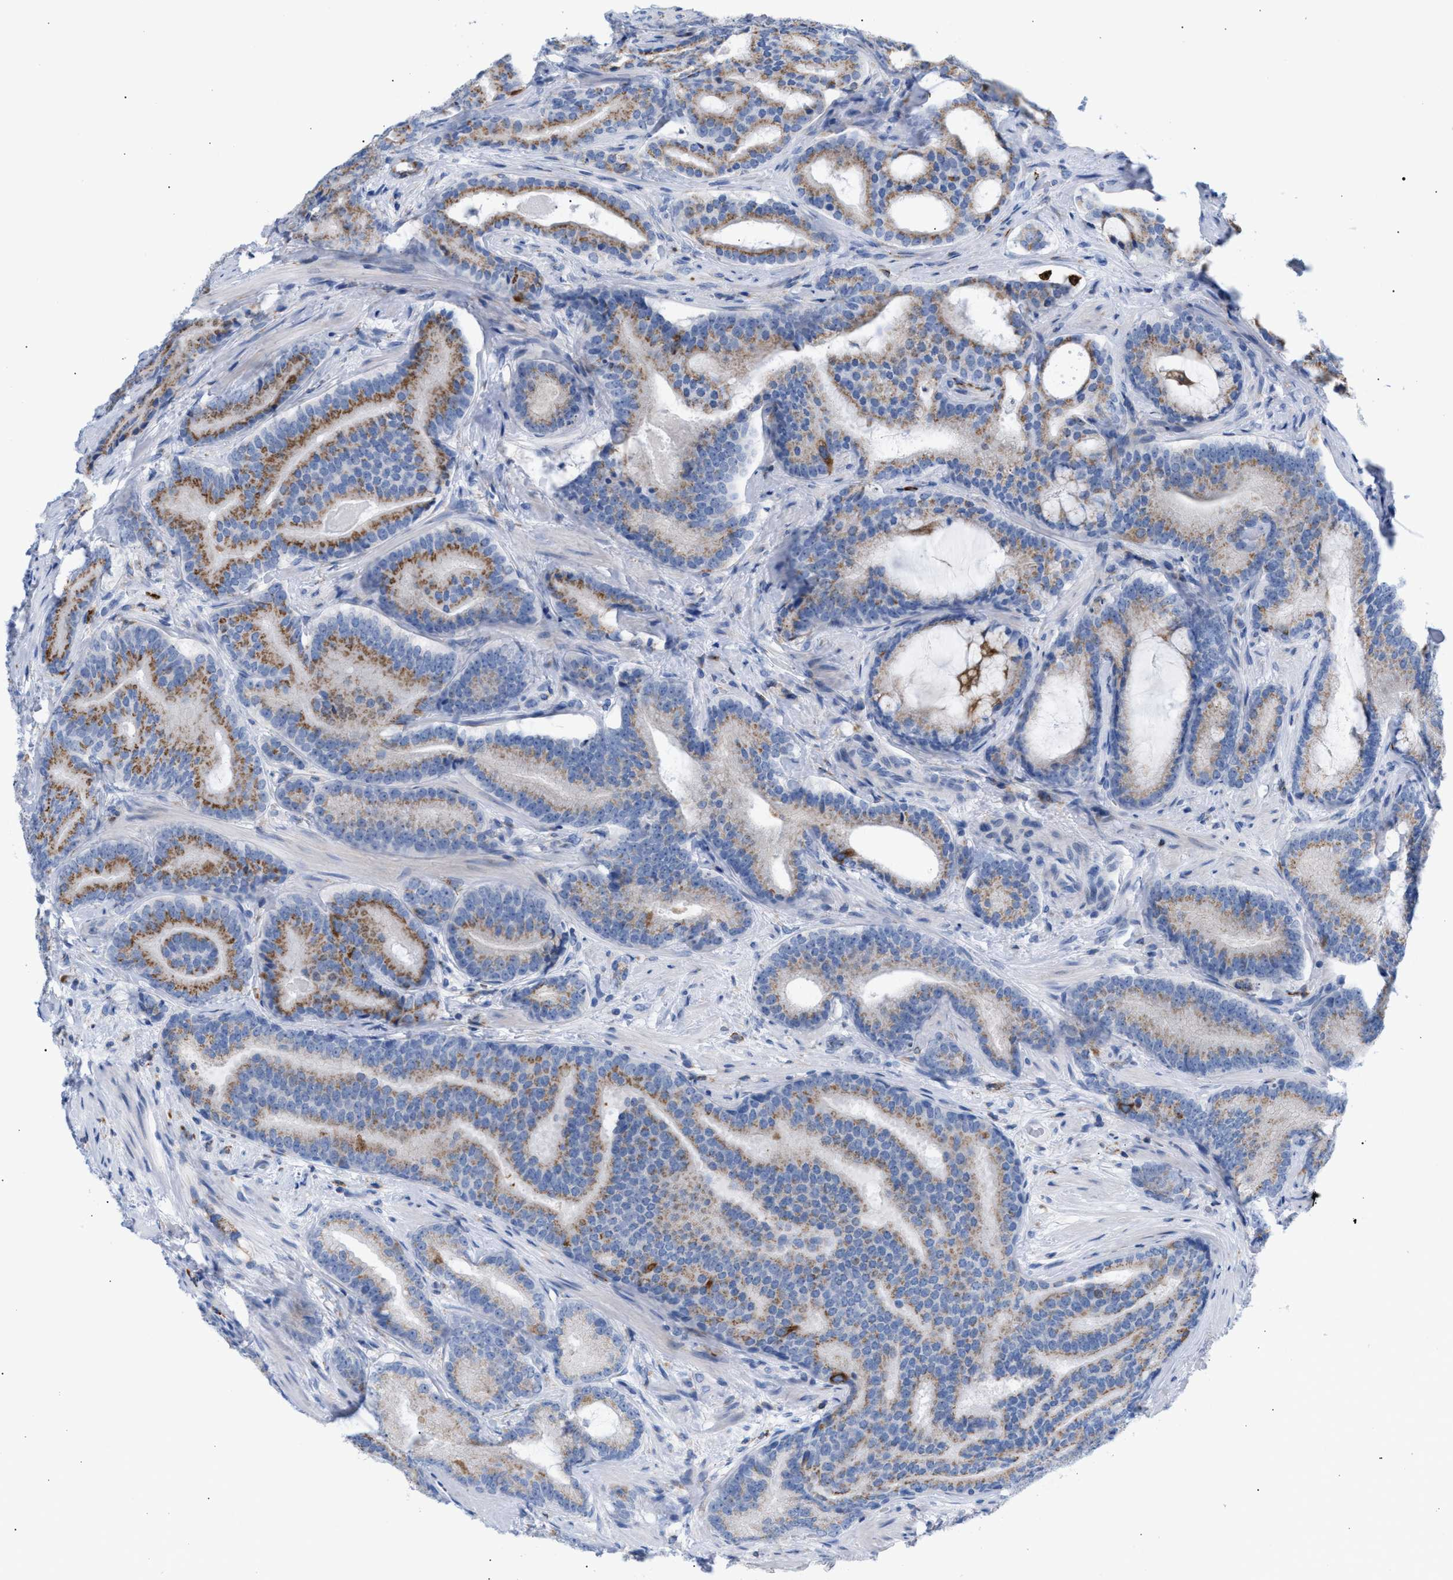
{"staining": {"intensity": "moderate", "quantity": ">75%", "location": "cytoplasmic/membranous"}, "tissue": "prostate cancer", "cell_type": "Tumor cells", "image_type": "cancer", "snomed": [{"axis": "morphology", "description": "Adenocarcinoma, High grade"}, {"axis": "topography", "description": "Prostate"}], "caption": "IHC of adenocarcinoma (high-grade) (prostate) reveals medium levels of moderate cytoplasmic/membranous positivity in approximately >75% of tumor cells.", "gene": "TACC3", "patient": {"sex": "male", "age": 55}}